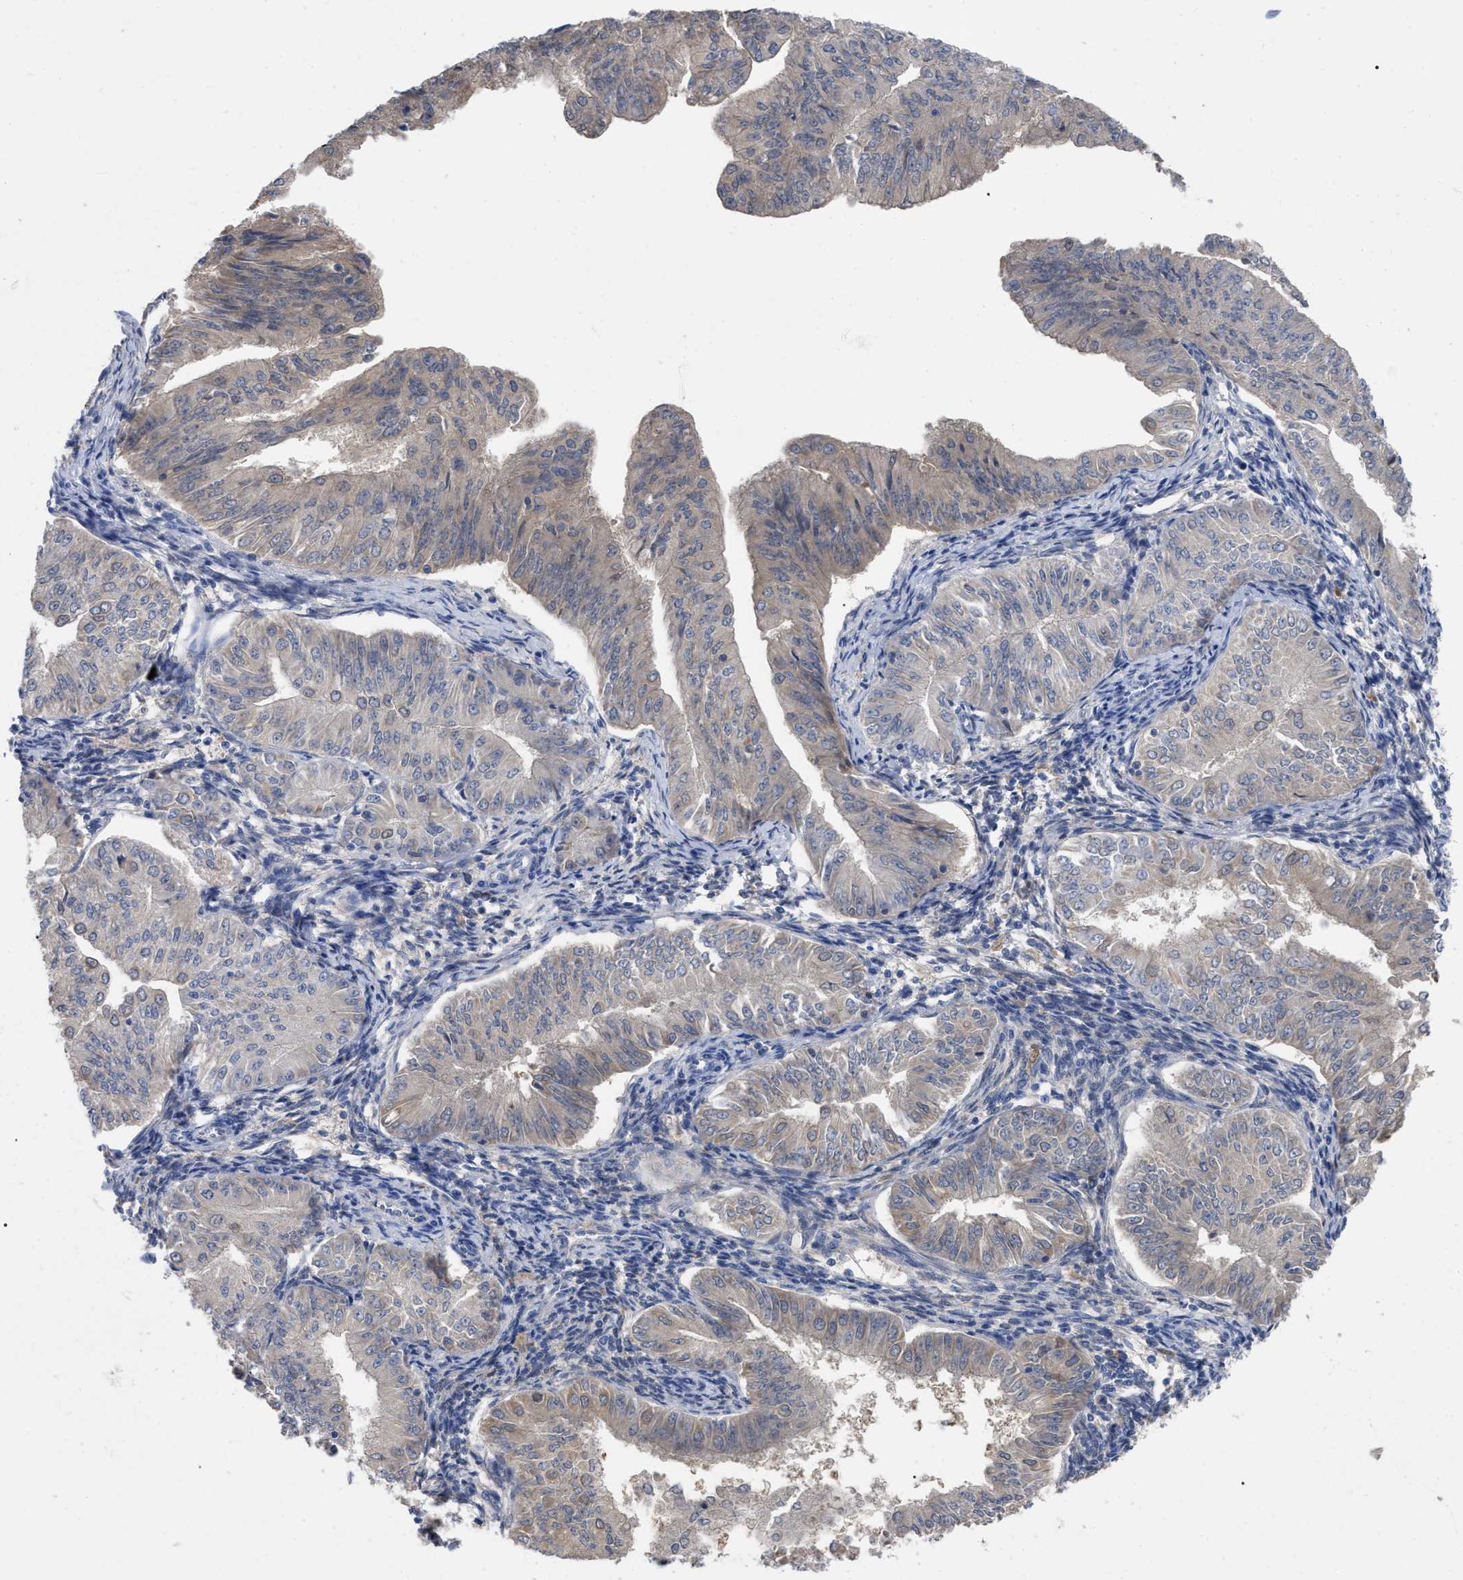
{"staining": {"intensity": "weak", "quantity": "25%-75%", "location": "cytoplasmic/membranous"}, "tissue": "endometrial cancer", "cell_type": "Tumor cells", "image_type": "cancer", "snomed": [{"axis": "morphology", "description": "Normal tissue, NOS"}, {"axis": "morphology", "description": "Adenocarcinoma, NOS"}, {"axis": "topography", "description": "Endometrium"}], "caption": "Brown immunohistochemical staining in human adenocarcinoma (endometrial) displays weak cytoplasmic/membranous staining in approximately 25%-75% of tumor cells.", "gene": "IGHV5-51", "patient": {"sex": "female", "age": 53}}